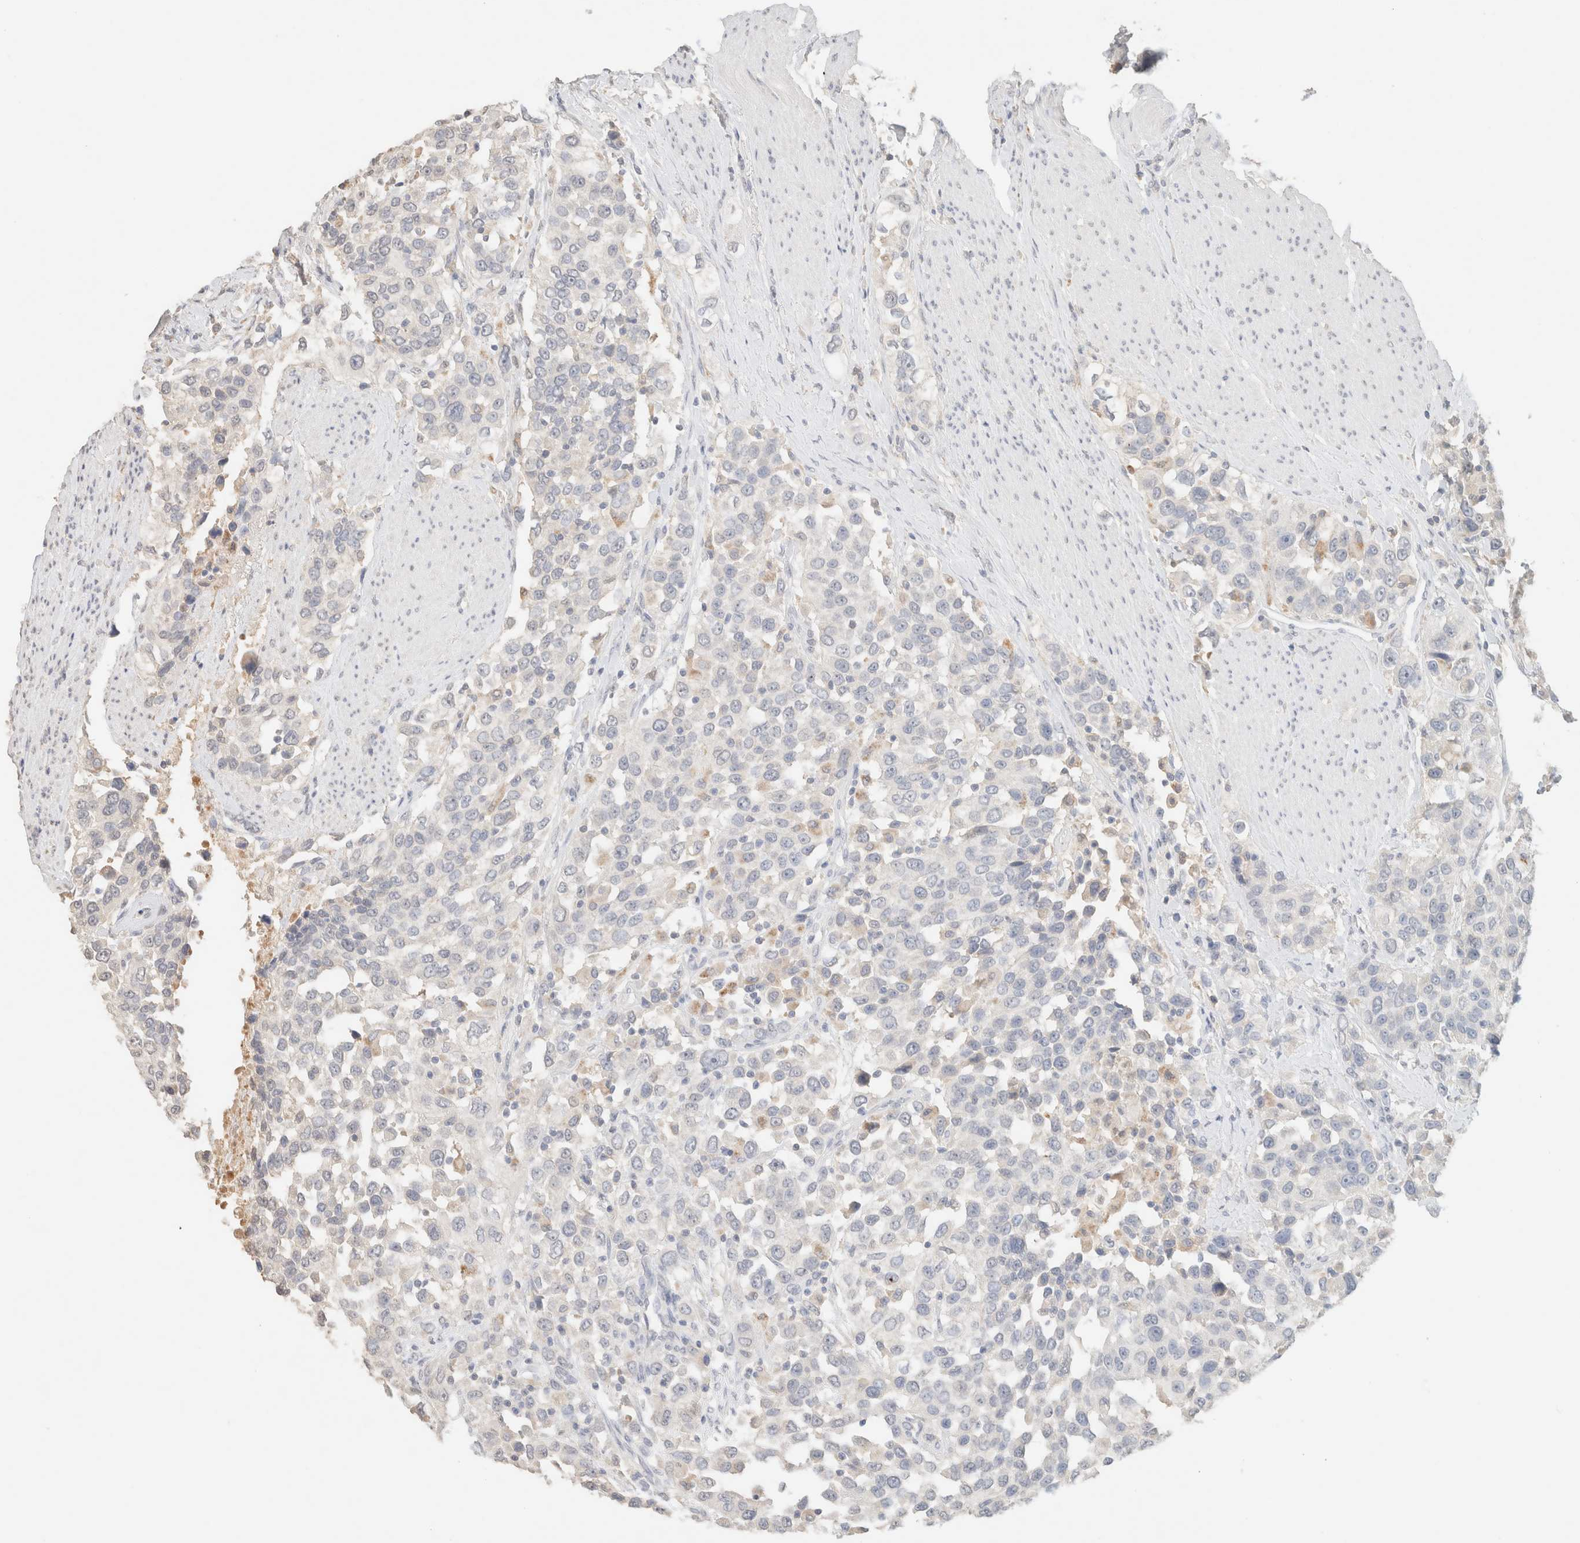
{"staining": {"intensity": "negative", "quantity": "none", "location": "none"}, "tissue": "urothelial cancer", "cell_type": "Tumor cells", "image_type": "cancer", "snomed": [{"axis": "morphology", "description": "Urothelial carcinoma, High grade"}, {"axis": "topography", "description": "Urinary bladder"}], "caption": "DAB immunohistochemical staining of urothelial carcinoma (high-grade) exhibits no significant staining in tumor cells. Brightfield microscopy of immunohistochemistry (IHC) stained with DAB (brown) and hematoxylin (blue), captured at high magnification.", "gene": "CPA1", "patient": {"sex": "female", "age": 80}}